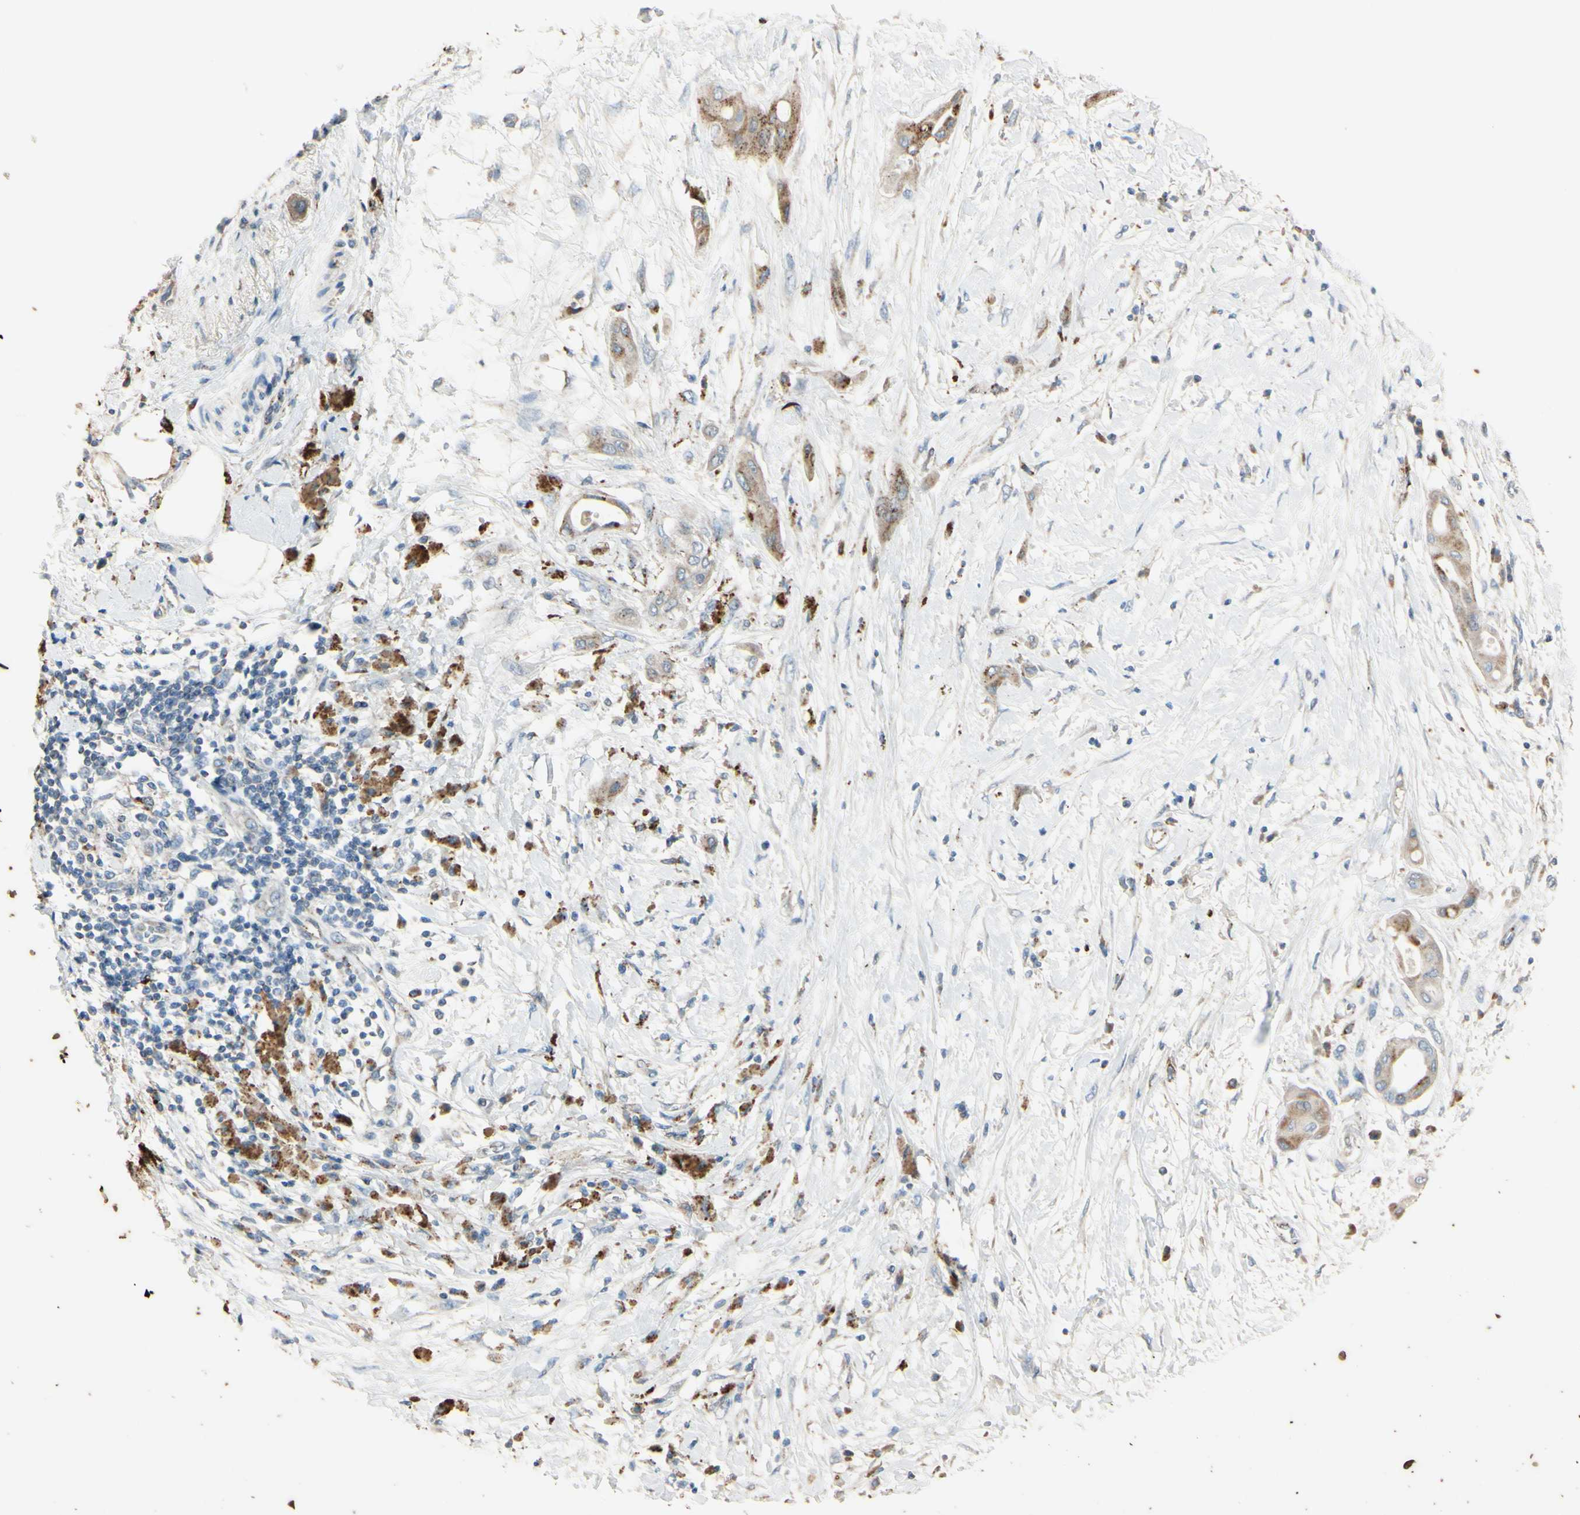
{"staining": {"intensity": "weak", "quantity": ">75%", "location": "cytoplasmic/membranous"}, "tissue": "pancreatic cancer", "cell_type": "Tumor cells", "image_type": "cancer", "snomed": [{"axis": "morphology", "description": "Adenocarcinoma, NOS"}, {"axis": "morphology", "description": "Adenocarcinoma, metastatic, NOS"}, {"axis": "topography", "description": "Lymph node"}, {"axis": "topography", "description": "Pancreas"}, {"axis": "topography", "description": "Duodenum"}], "caption": "Protein expression analysis of human pancreatic cancer reveals weak cytoplasmic/membranous expression in approximately >75% of tumor cells. (DAB = brown stain, brightfield microscopy at high magnification).", "gene": "ANGPTL1", "patient": {"sex": "female", "age": 64}}